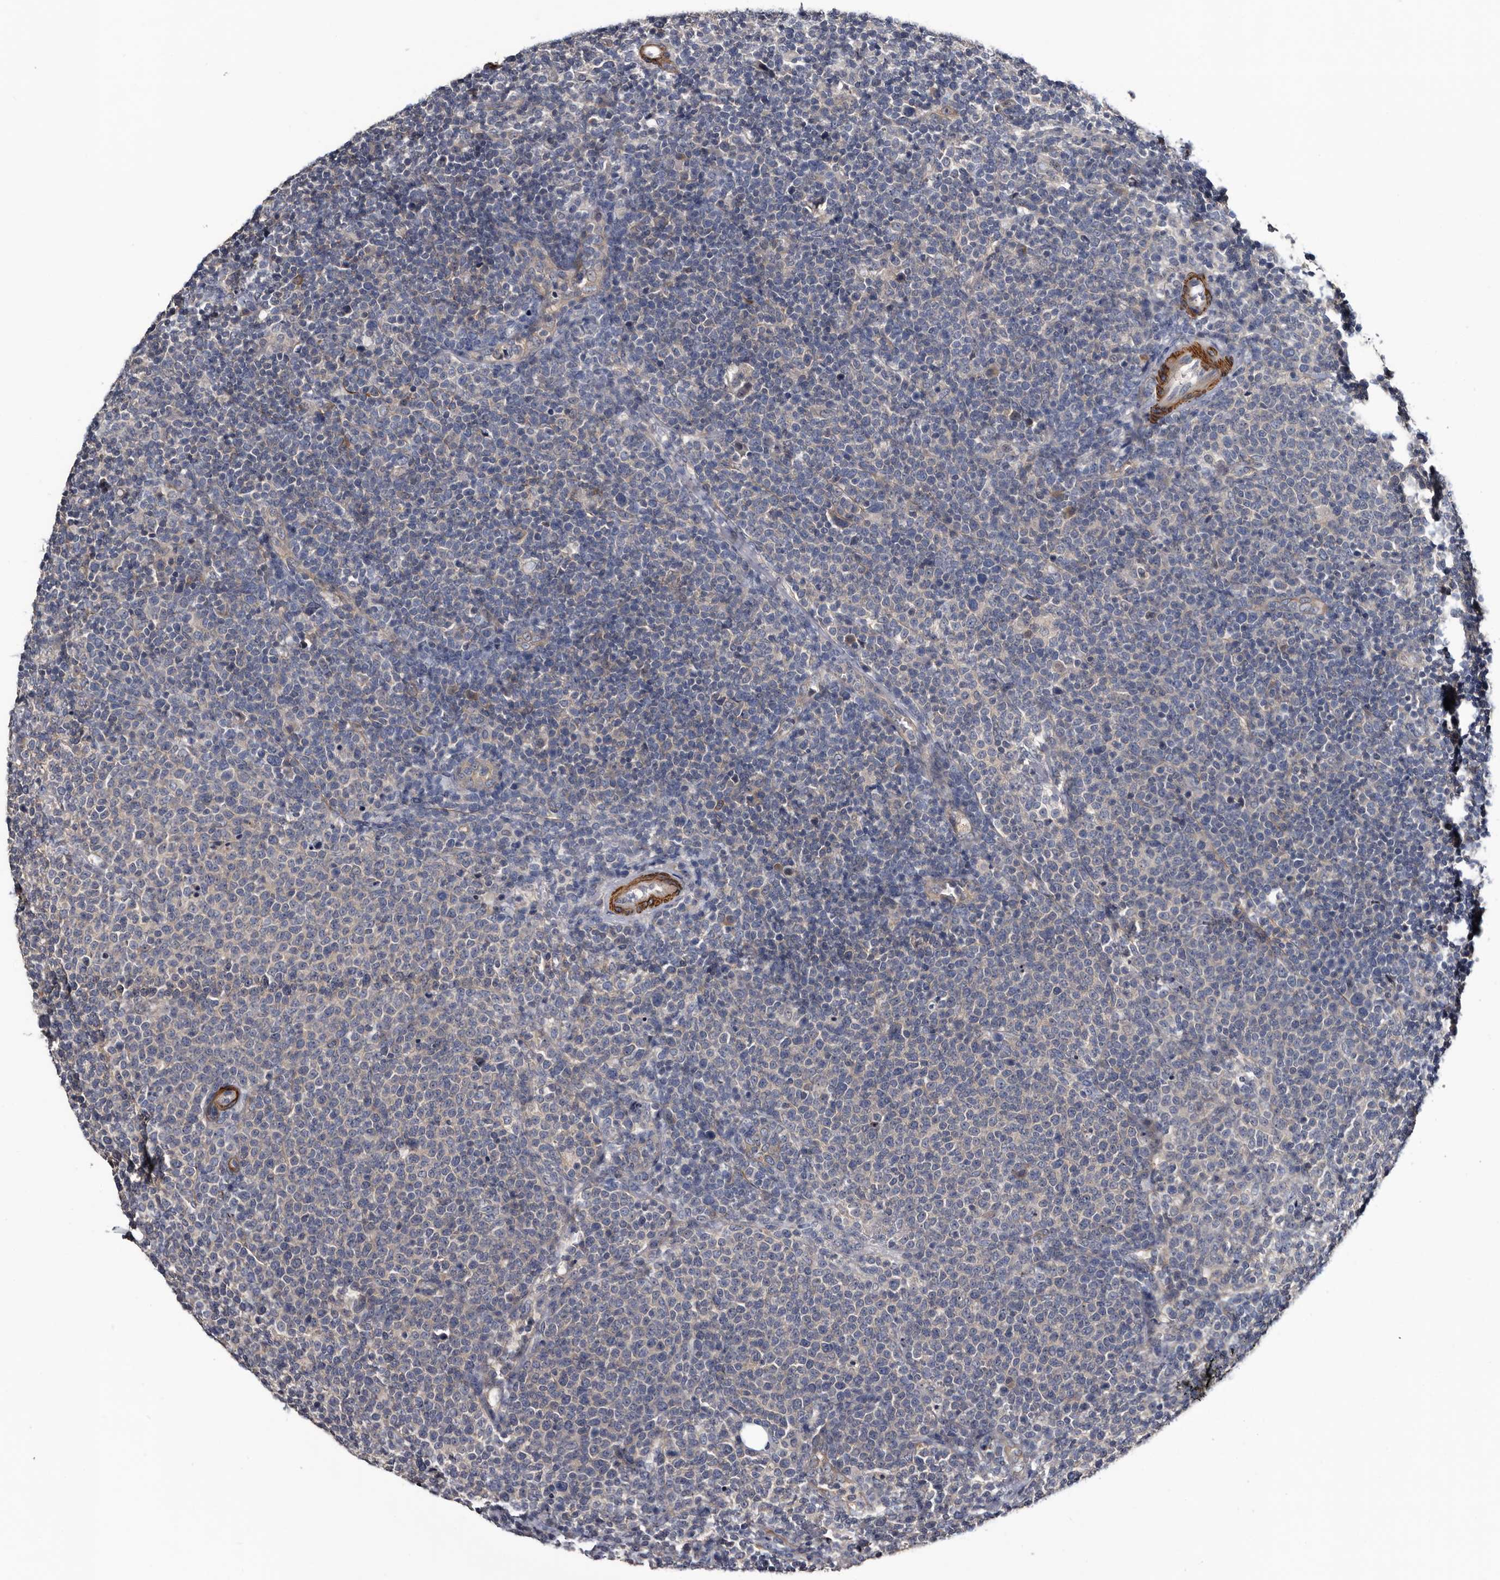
{"staining": {"intensity": "negative", "quantity": "none", "location": "none"}, "tissue": "lymphoma", "cell_type": "Tumor cells", "image_type": "cancer", "snomed": [{"axis": "morphology", "description": "Malignant lymphoma, non-Hodgkin's type, High grade"}, {"axis": "topography", "description": "Lymph node"}], "caption": "IHC image of high-grade malignant lymphoma, non-Hodgkin's type stained for a protein (brown), which exhibits no staining in tumor cells.", "gene": "IARS1", "patient": {"sex": "male", "age": 61}}